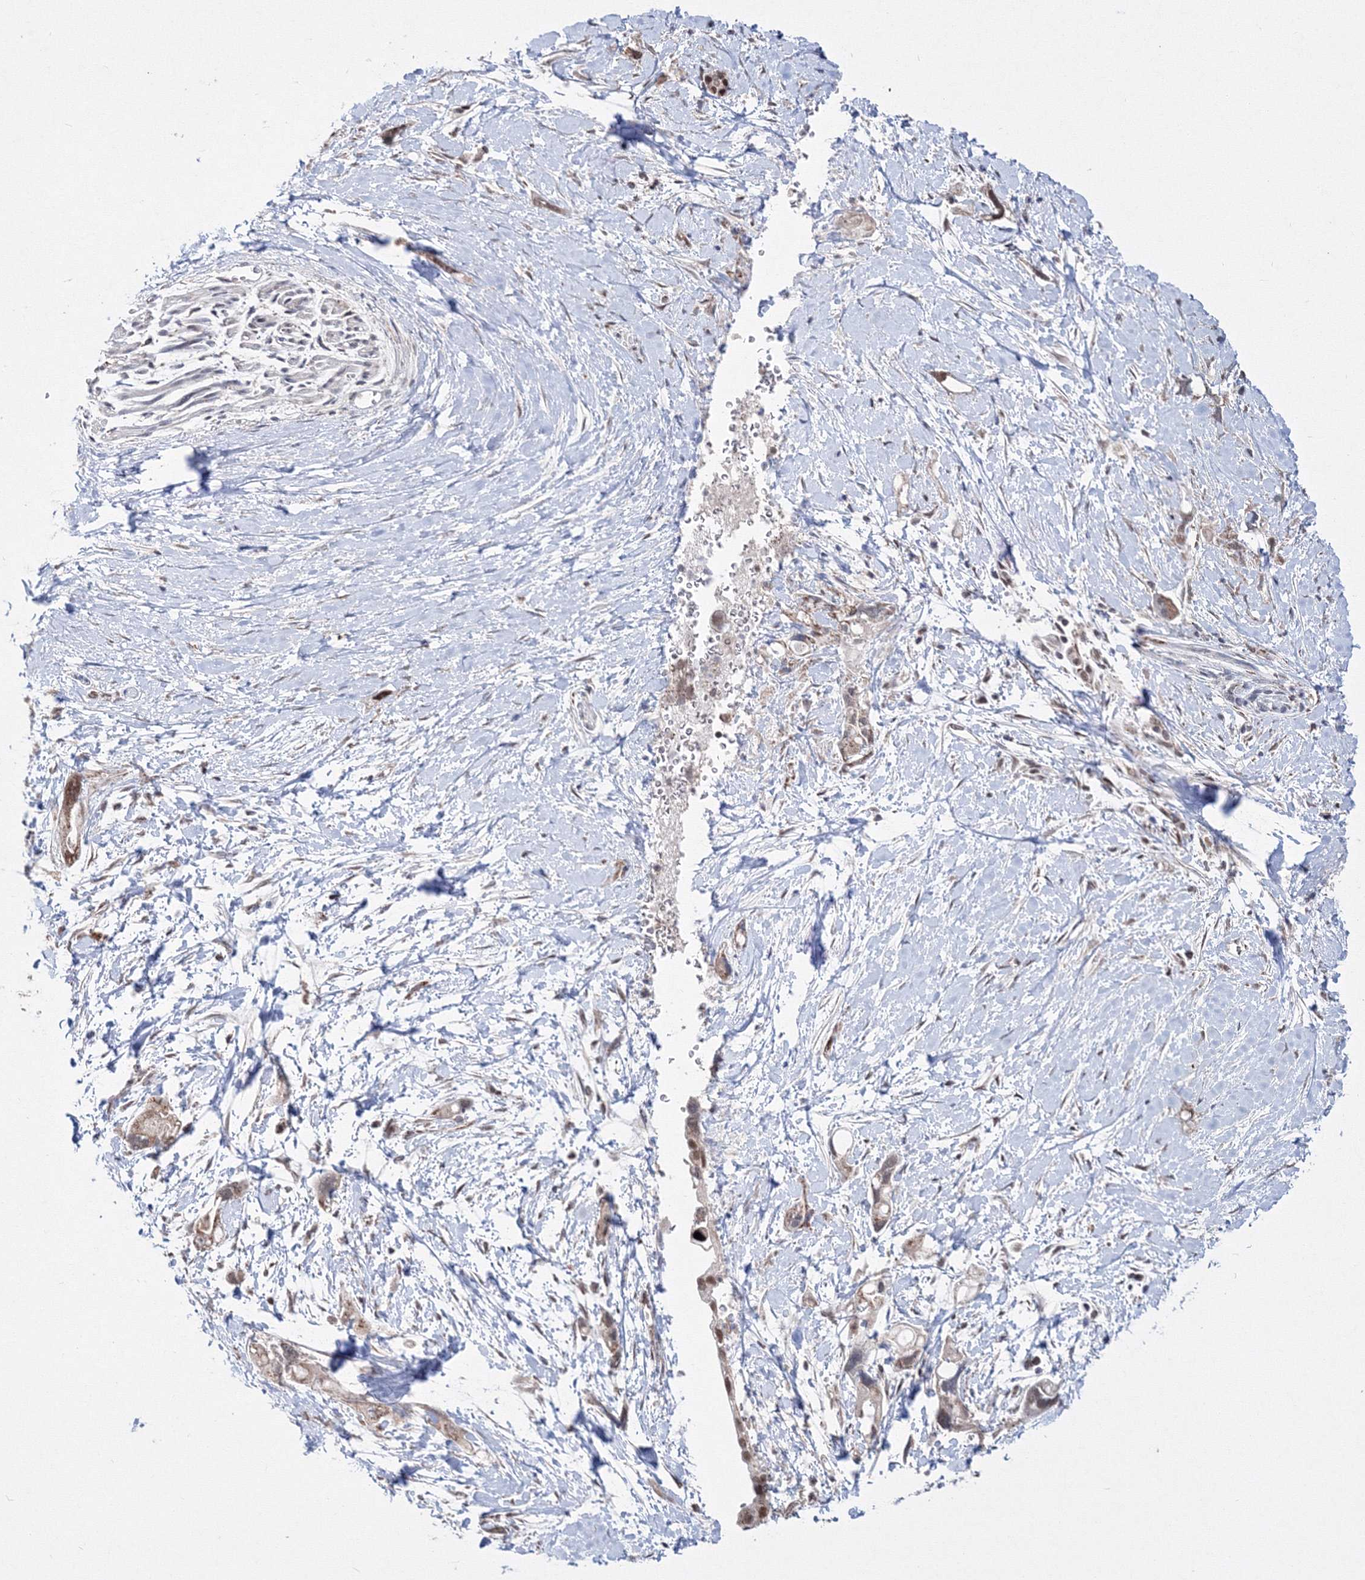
{"staining": {"intensity": "weak", "quantity": "25%-75%", "location": "nuclear"}, "tissue": "pancreatic cancer", "cell_type": "Tumor cells", "image_type": "cancer", "snomed": [{"axis": "morphology", "description": "Adenocarcinoma, NOS"}, {"axis": "topography", "description": "Pancreas"}], "caption": "High-magnification brightfield microscopy of pancreatic cancer (adenocarcinoma) stained with DAB (3,3'-diaminobenzidine) (brown) and counterstained with hematoxylin (blue). tumor cells exhibit weak nuclear staining is identified in about25%-75% of cells.", "gene": "GRSF1", "patient": {"sex": "female", "age": 56}}